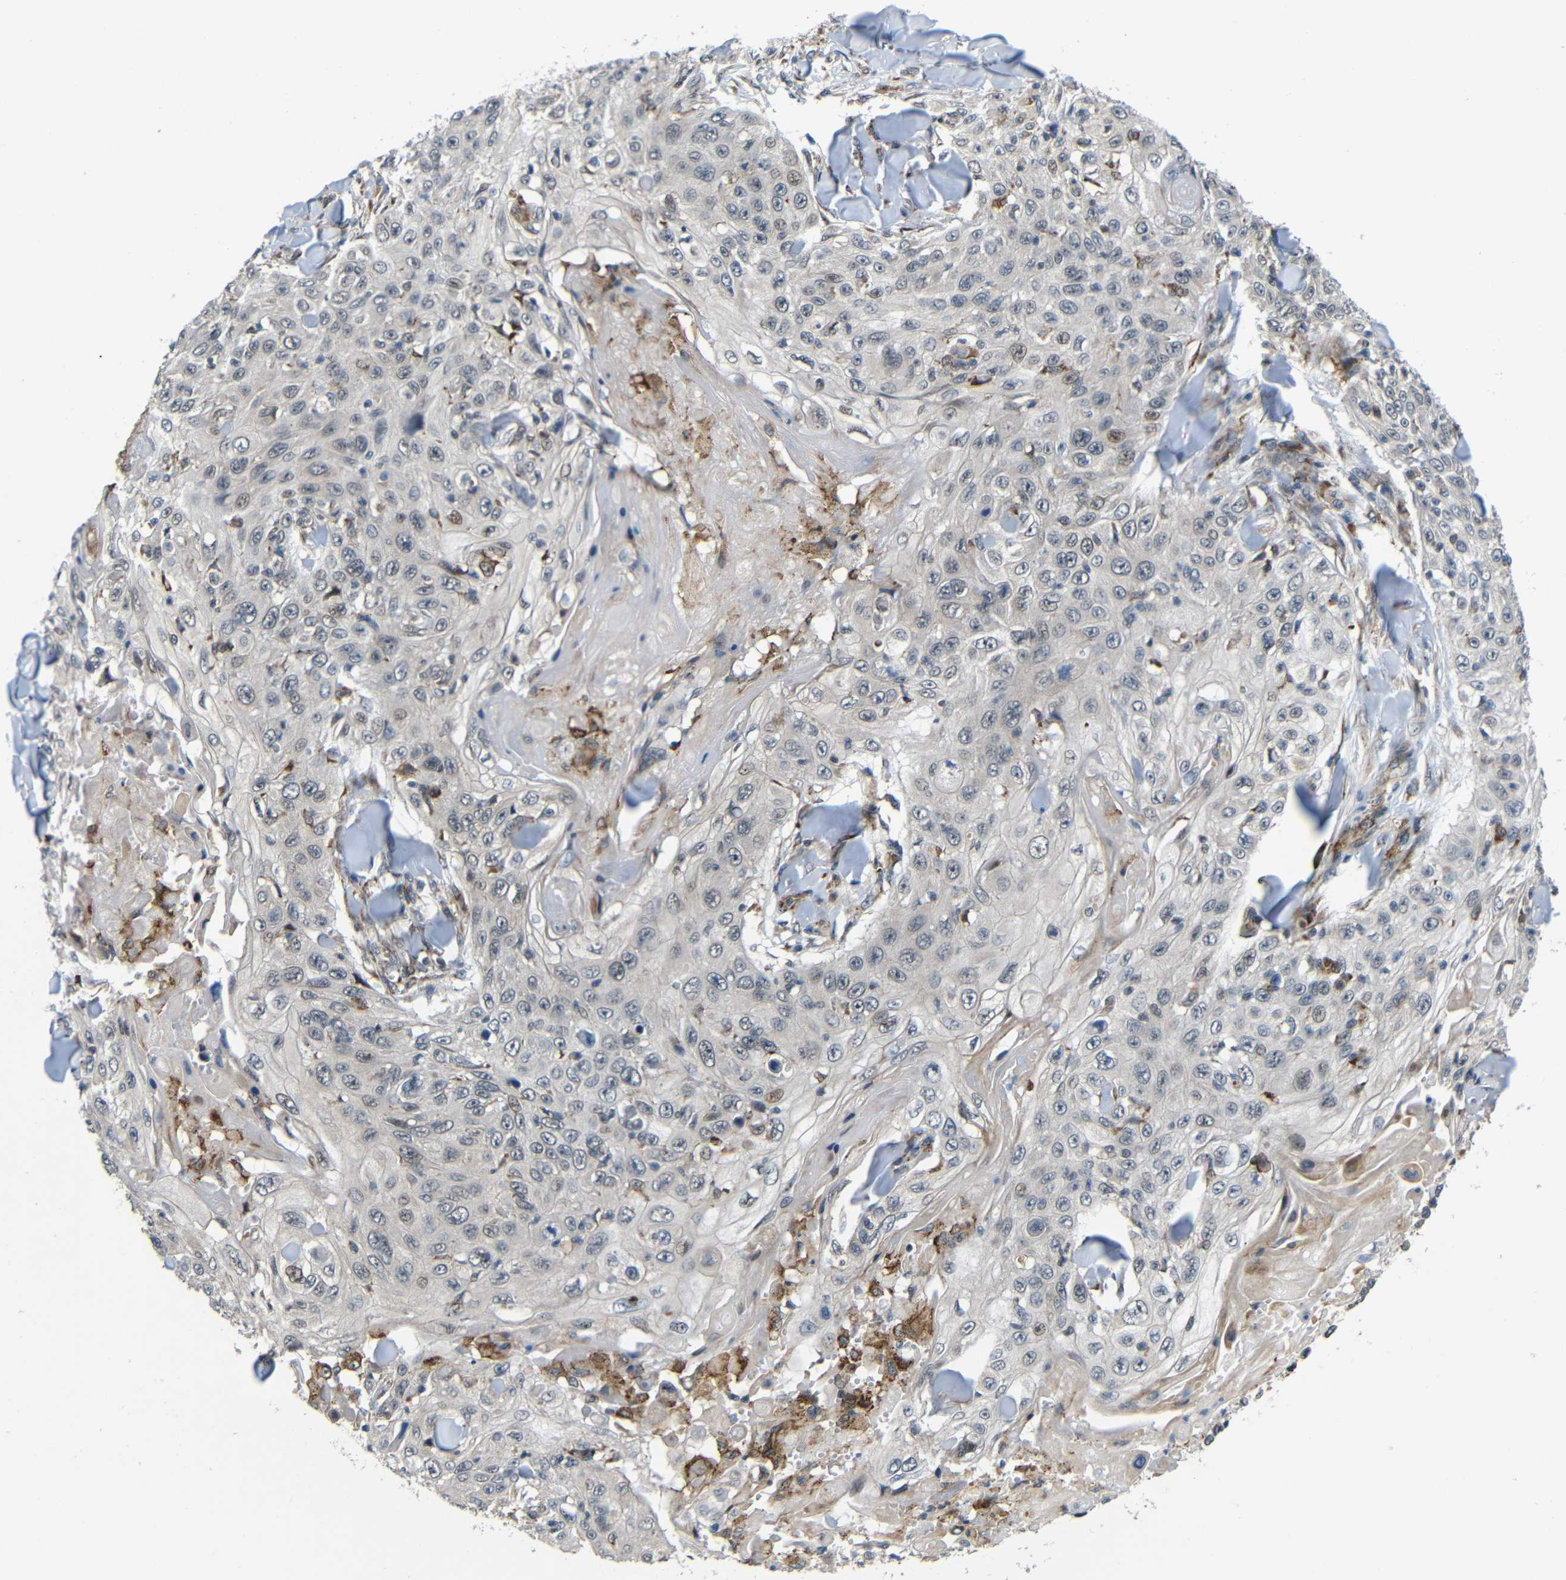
{"staining": {"intensity": "weak", "quantity": "<25%", "location": "nuclear"}, "tissue": "skin cancer", "cell_type": "Tumor cells", "image_type": "cancer", "snomed": [{"axis": "morphology", "description": "Squamous cell carcinoma, NOS"}, {"axis": "topography", "description": "Skin"}], "caption": "There is no significant expression in tumor cells of squamous cell carcinoma (skin). Nuclei are stained in blue.", "gene": "SYDE1", "patient": {"sex": "male", "age": 86}}